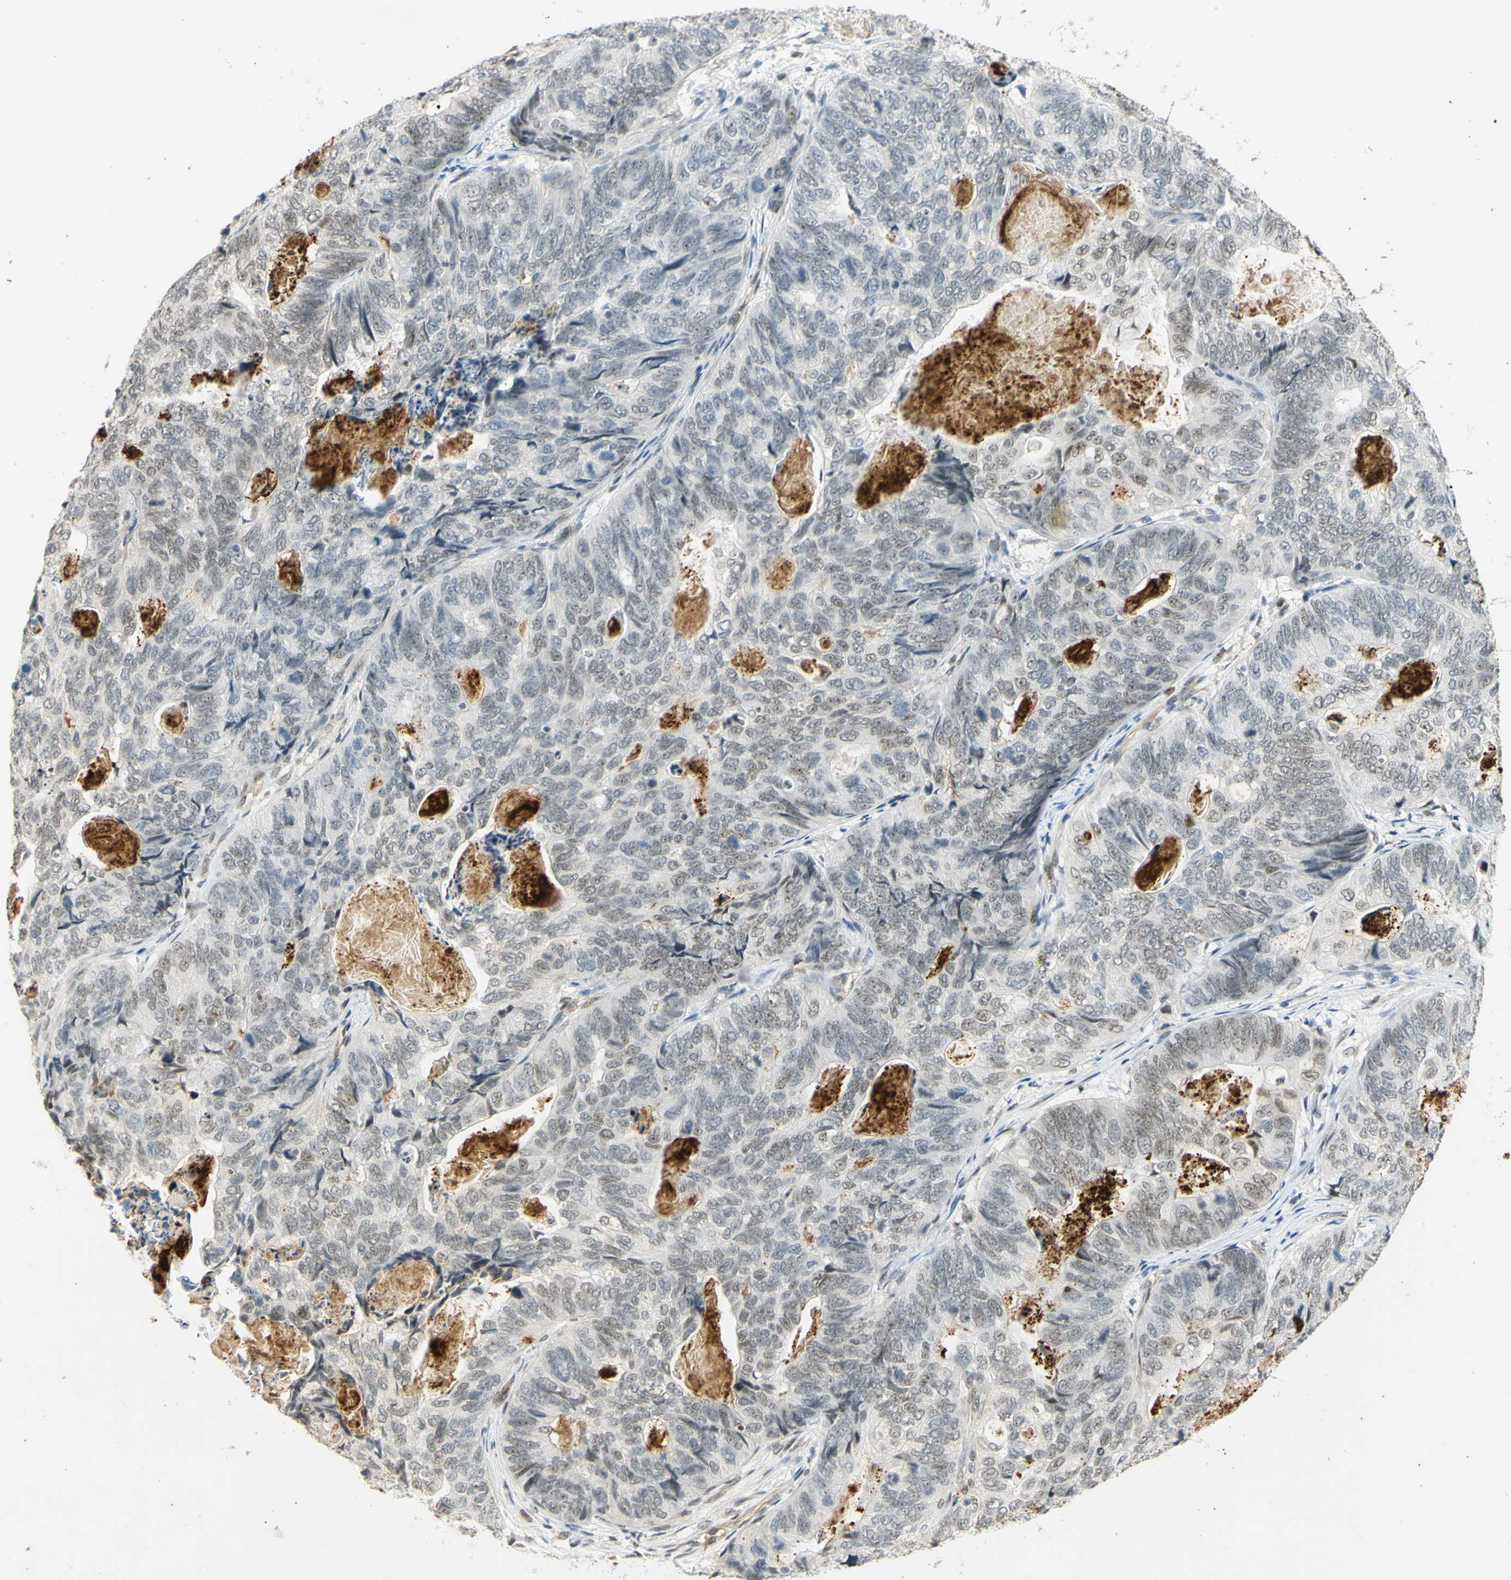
{"staining": {"intensity": "weak", "quantity": "25%-75%", "location": "nuclear"}, "tissue": "stomach cancer", "cell_type": "Tumor cells", "image_type": "cancer", "snomed": [{"axis": "morphology", "description": "Adenocarcinoma, NOS"}, {"axis": "topography", "description": "Stomach"}], "caption": "A photomicrograph showing weak nuclear expression in approximately 25%-75% of tumor cells in stomach adenocarcinoma, as visualized by brown immunohistochemical staining.", "gene": "POLB", "patient": {"sex": "female", "age": 89}}